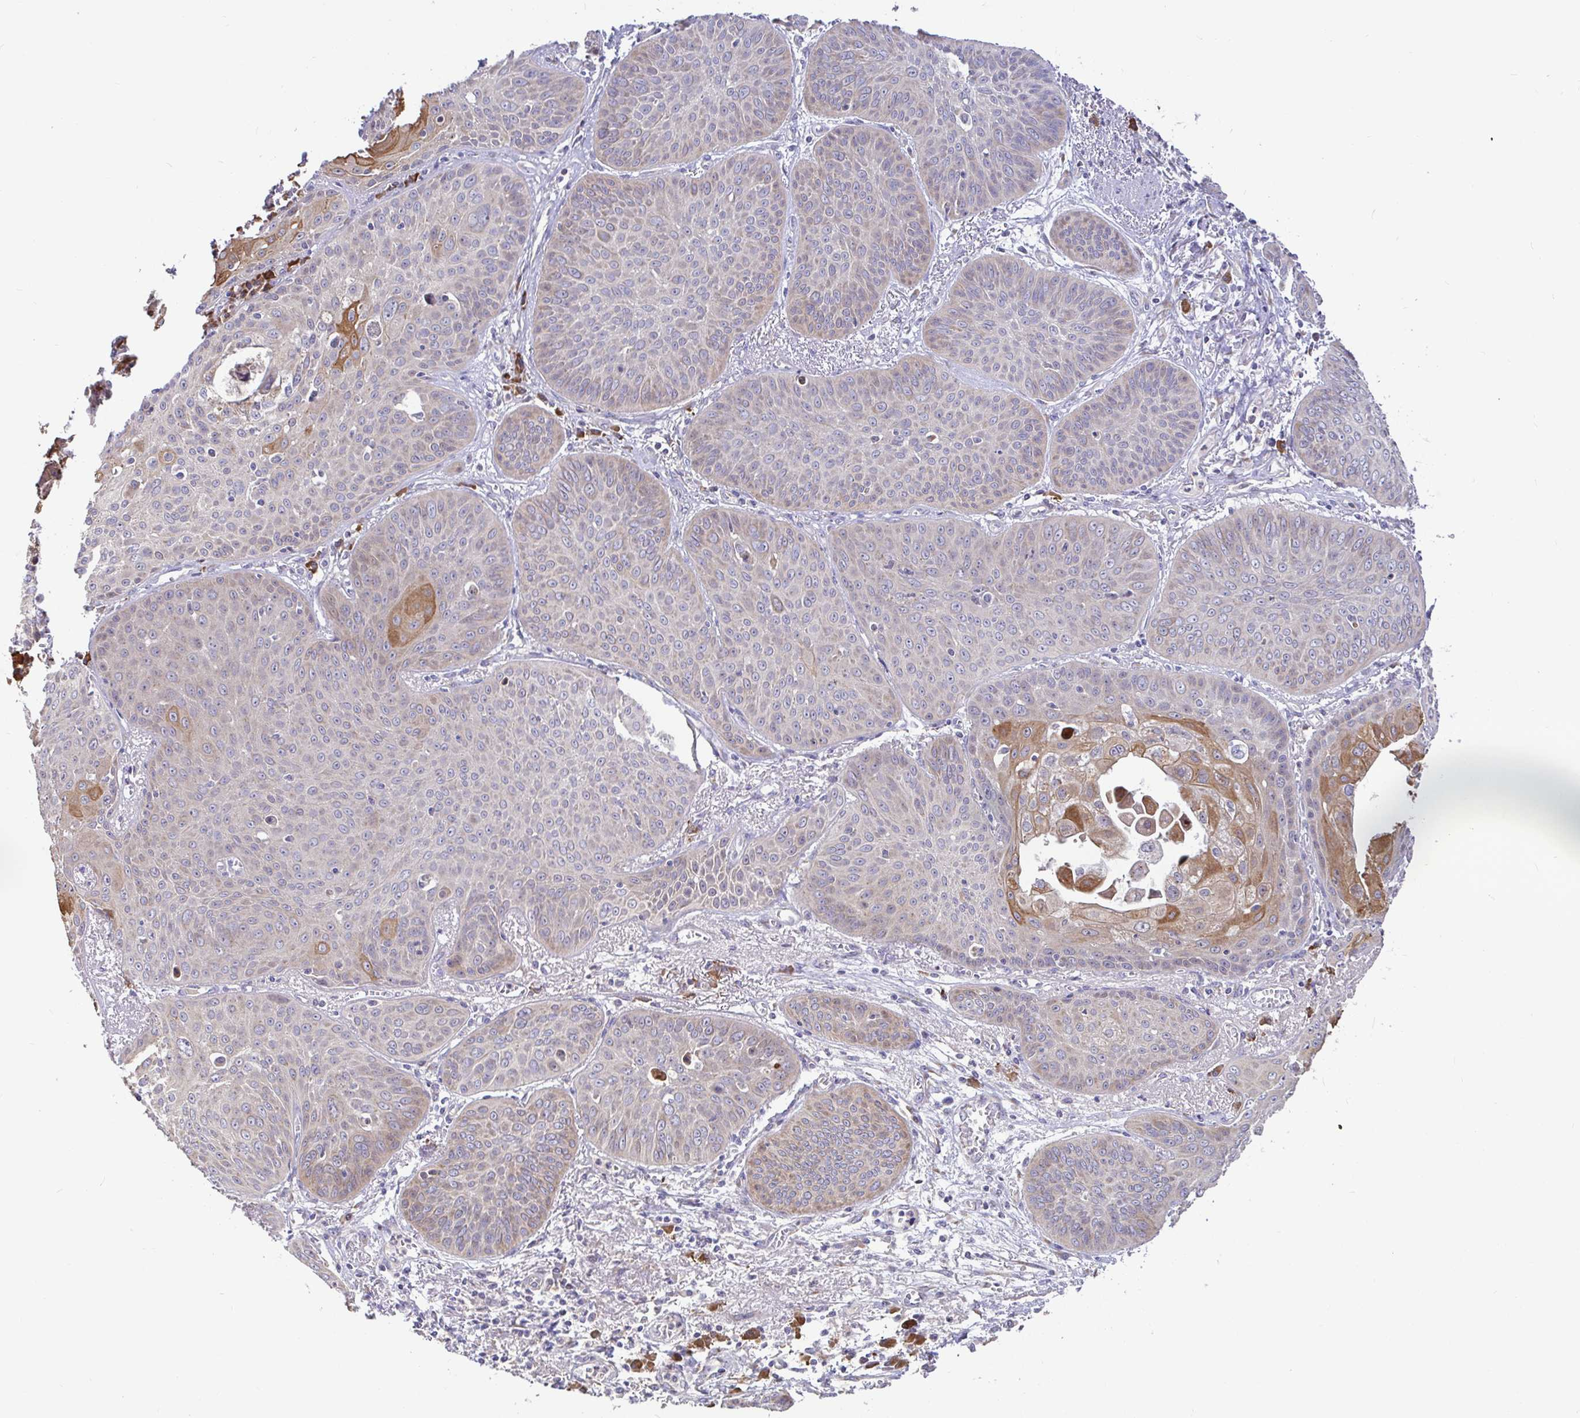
{"staining": {"intensity": "weak", "quantity": "<25%", "location": "cytoplasmic/membranous"}, "tissue": "lung cancer", "cell_type": "Tumor cells", "image_type": "cancer", "snomed": [{"axis": "morphology", "description": "Squamous cell carcinoma, NOS"}, {"axis": "topography", "description": "Lung"}], "caption": "IHC image of squamous cell carcinoma (lung) stained for a protein (brown), which displays no expression in tumor cells. (DAB (3,3'-diaminobenzidine) immunohistochemistry visualized using brightfield microscopy, high magnification).", "gene": "ELP1", "patient": {"sex": "male", "age": 74}}